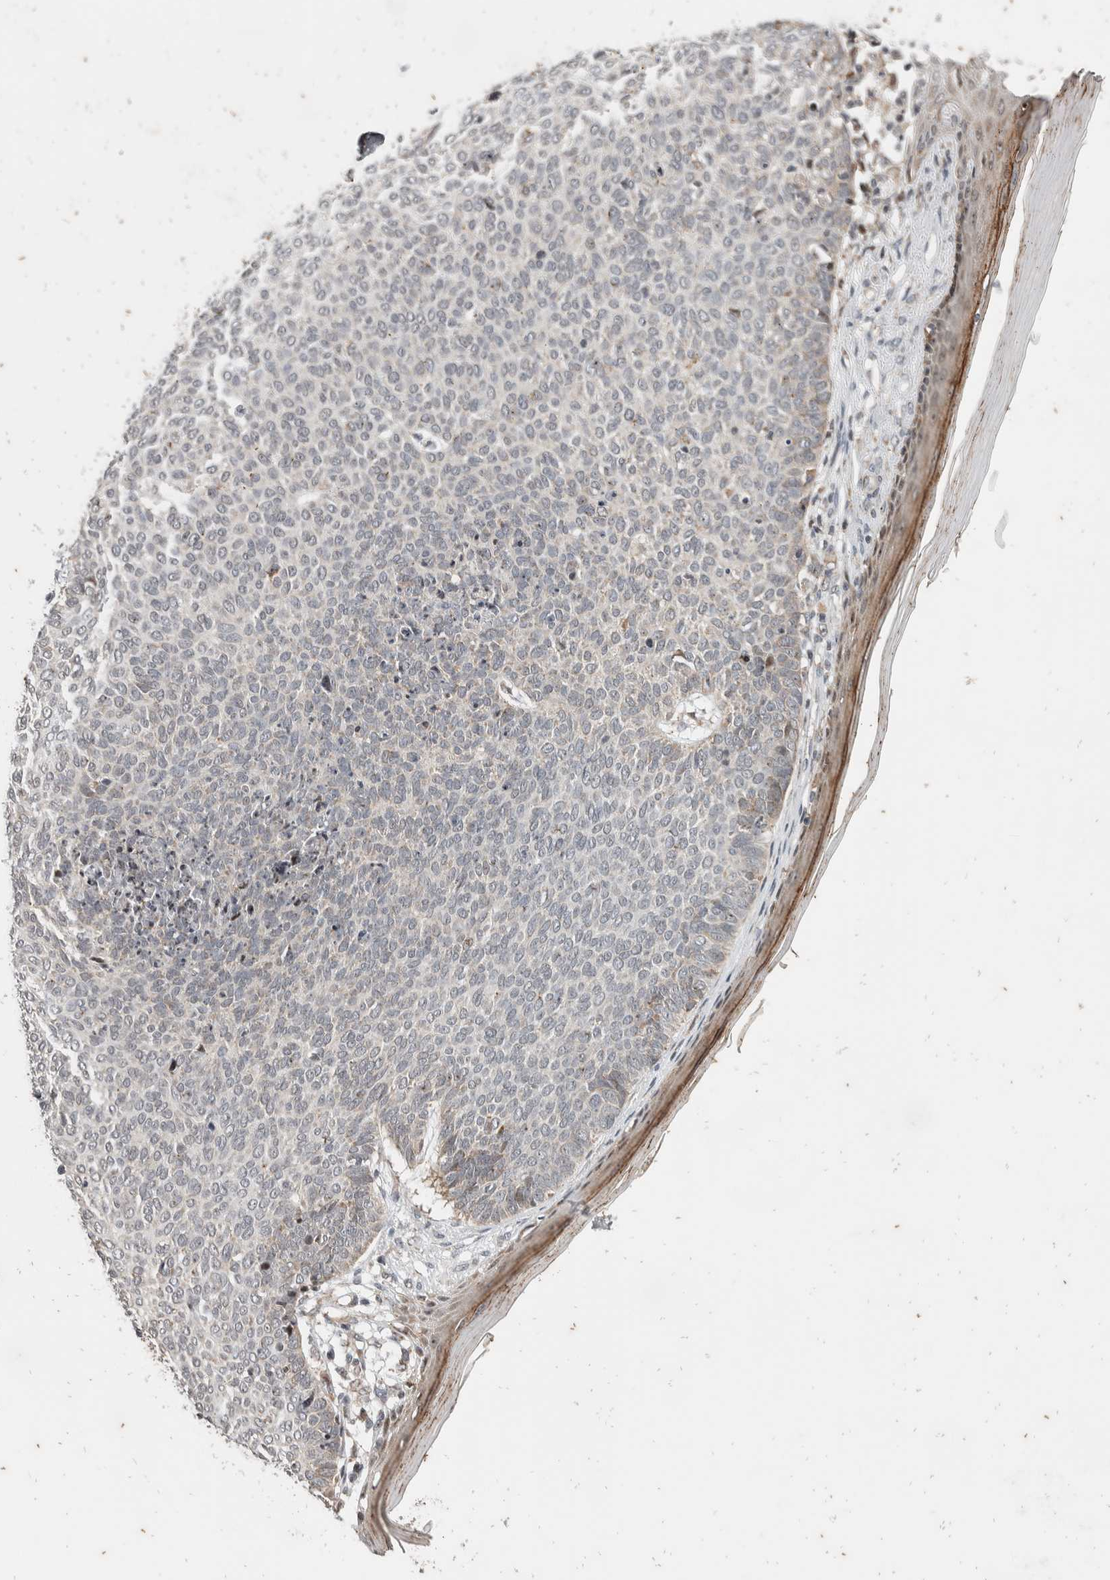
{"staining": {"intensity": "negative", "quantity": "none", "location": "none"}, "tissue": "skin cancer", "cell_type": "Tumor cells", "image_type": "cancer", "snomed": [{"axis": "morphology", "description": "Normal tissue, NOS"}, {"axis": "morphology", "description": "Basal cell carcinoma"}, {"axis": "topography", "description": "Skin"}], "caption": "Immunohistochemistry (IHC) micrograph of human skin cancer (basal cell carcinoma) stained for a protein (brown), which demonstrates no staining in tumor cells.", "gene": "ATXN7L1", "patient": {"sex": "male", "age": 50}}